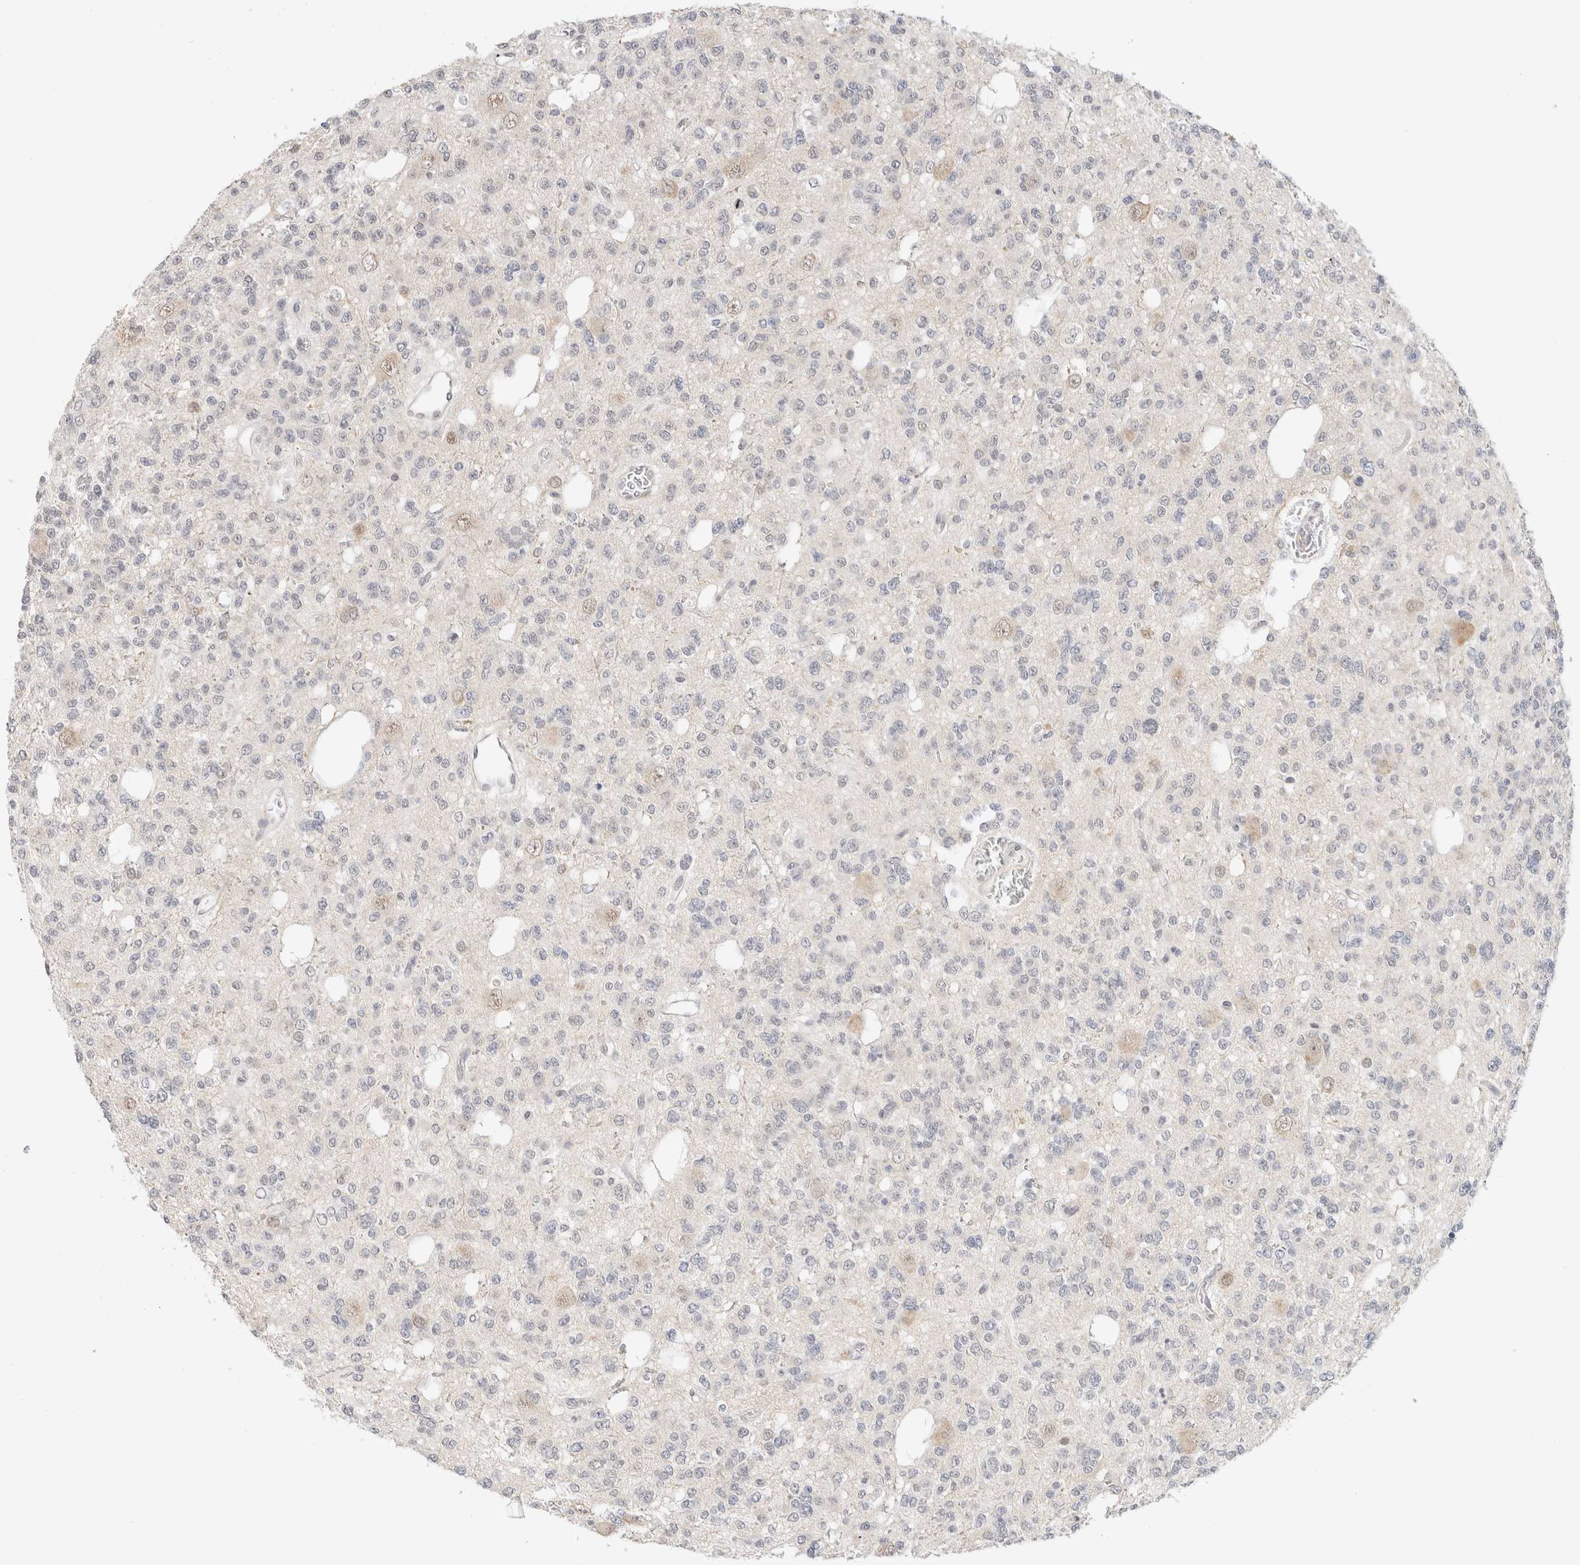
{"staining": {"intensity": "negative", "quantity": "none", "location": "none"}, "tissue": "glioma", "cell_type": "Tumor cells", "image_type": "cancer", "snomed": [{"axis": "morphology", "description": "Glioma, malignant, Low grade"}, {"axis": "topography", "description": "Brain"}], "caption": "Glioma was stained to show a protein in brown. There is no significant expression in tumor cells.", "gene": "HDLBP", "patient": {"sex": "male", "age": 38}}